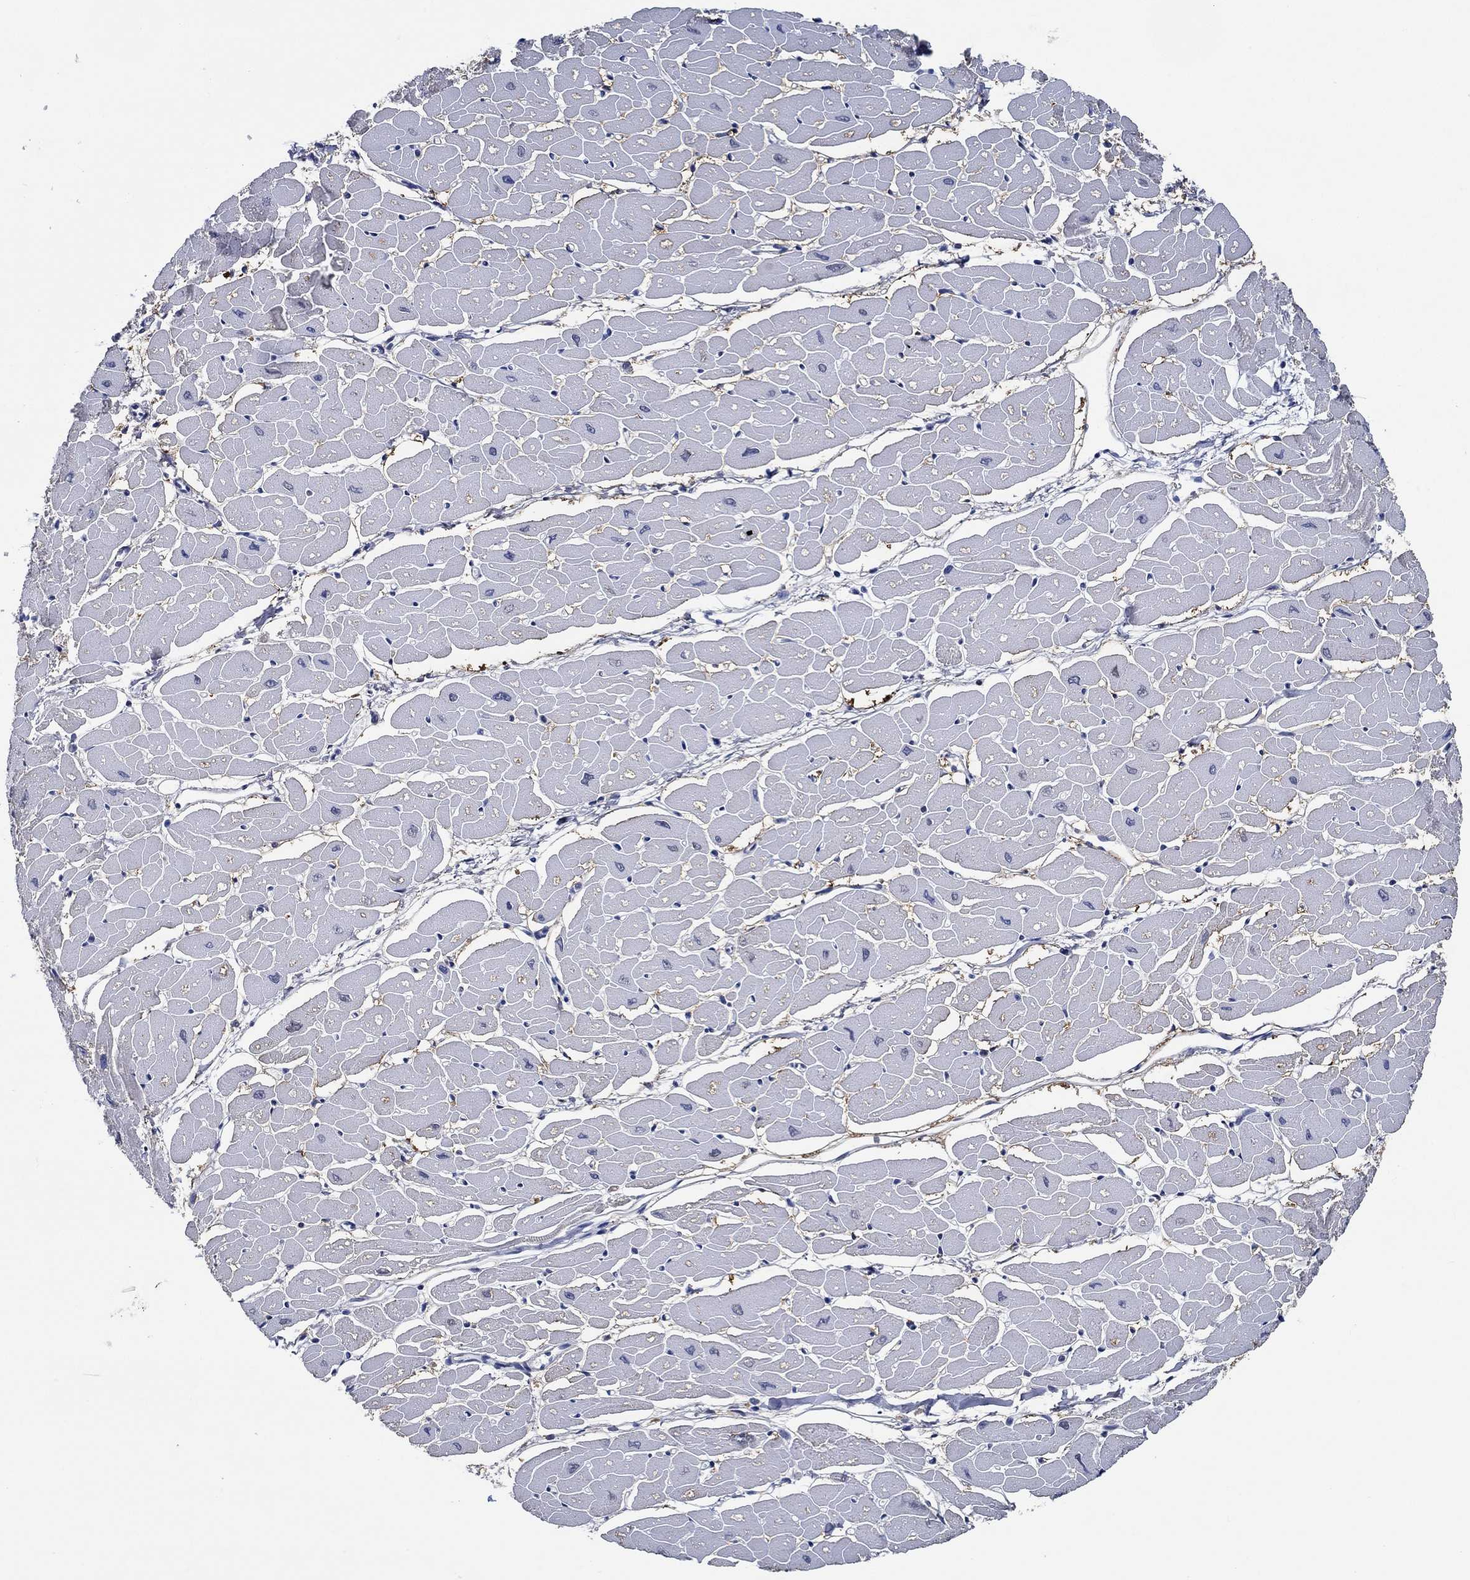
{"staining": {"intensity": "negative", "quantity": "none", "location": "none"}, "tissue": "heart muscle", "cell_type": "Cardiomyocytes", "image_type": "normal", "snomed": [{"axis": "morphology", "description": "Normal tissue, NOS"}, {"axis": "topography", "description": "Heart"}], "caption": "Cardiomyocytes are negative for brown protein staining in normal heart muscle. The staining was performed using DAB (3,3'-diaminobenzidine) to visualize the protein expression in brown, while the nuclei were stained in blue with hematoxylin (Magnification: 20x).", "gene": "DACT1", "patient": {"sex": "male", "age": 57}}